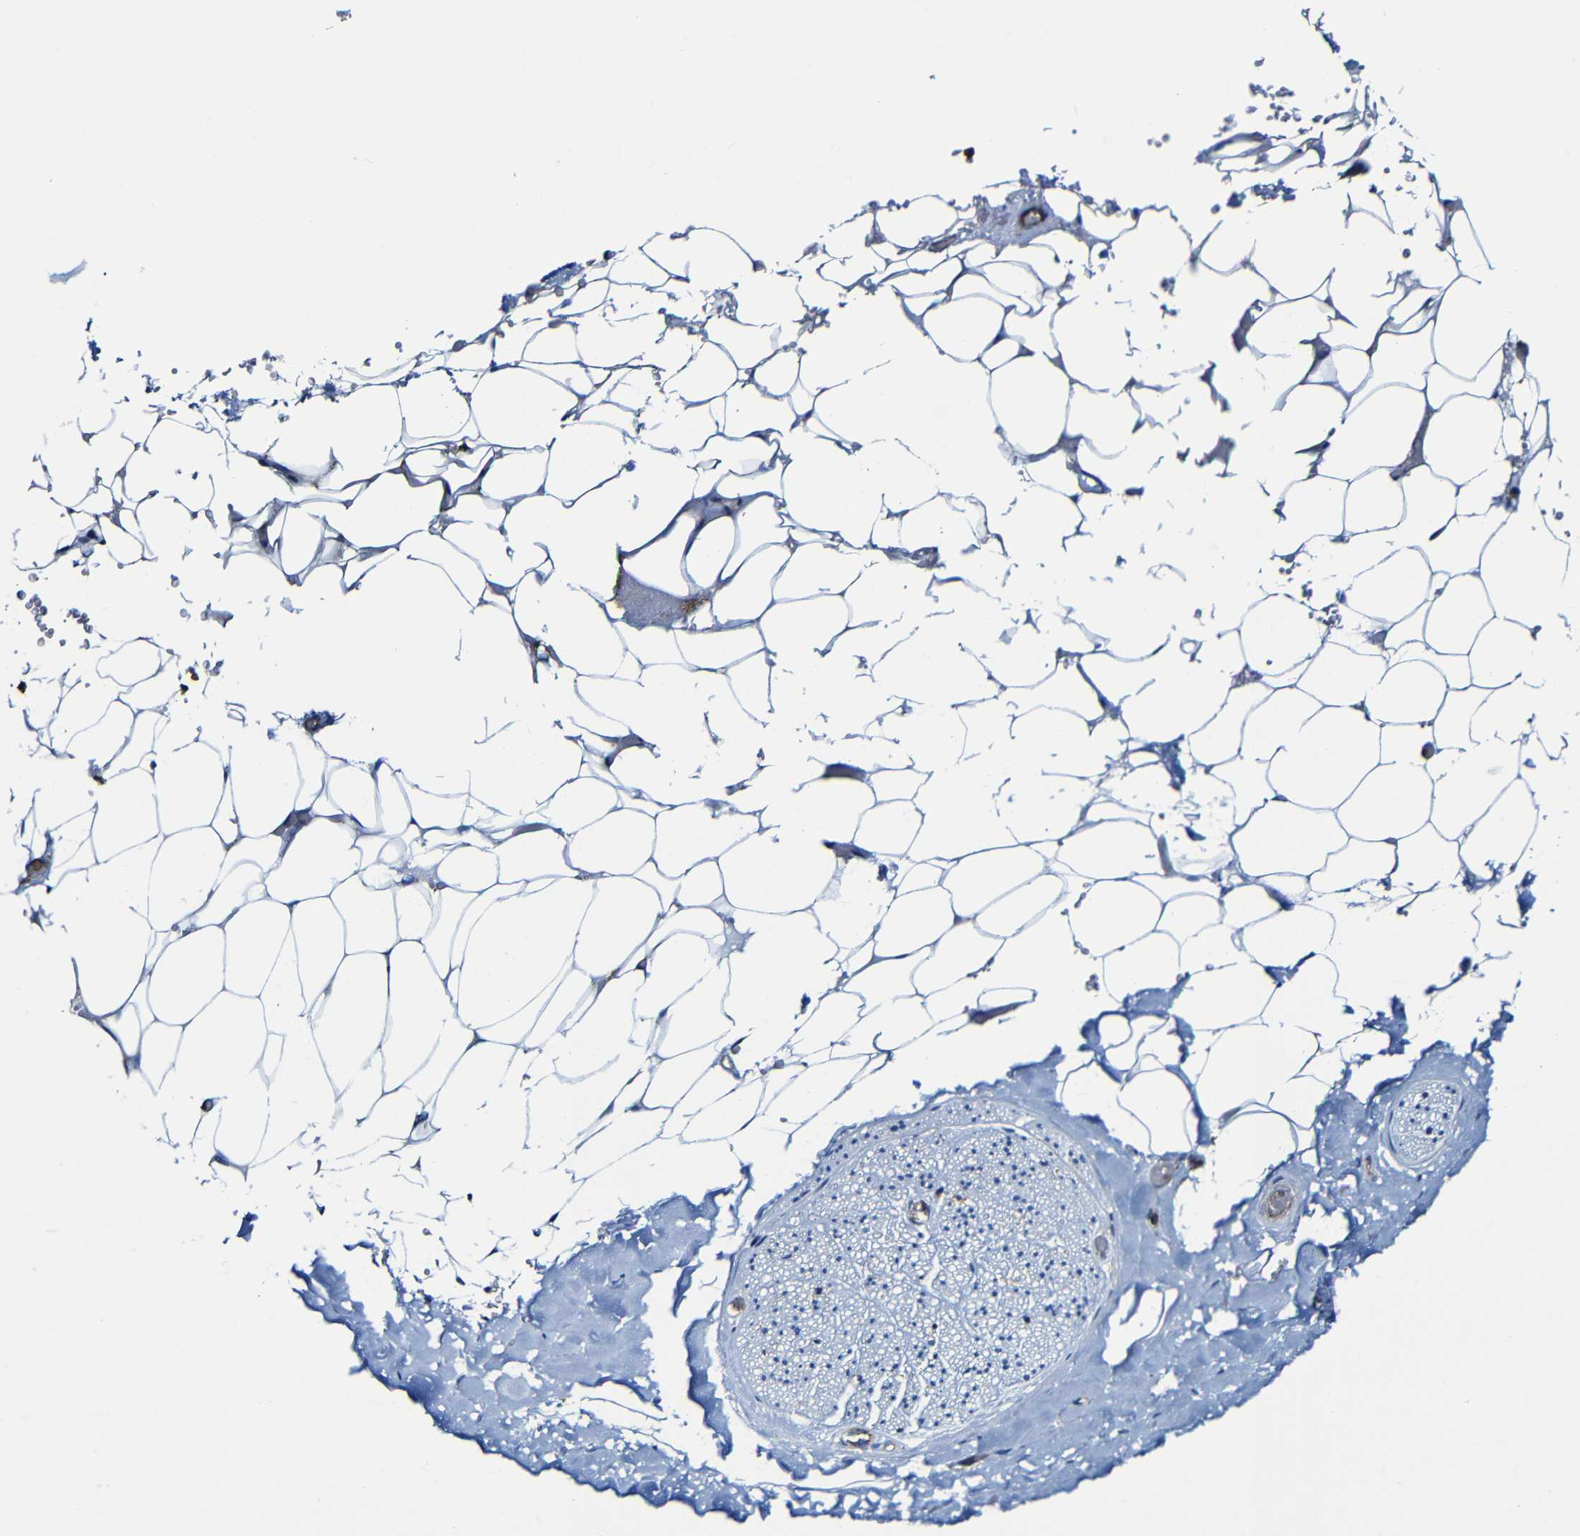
{"staining": {"intensity": "negative", "quantity": "none", "location": "none"}, "tissue": "adipose tissue", "cell_type": "Adipocytes", "image_type": "normal", "snomed": [{"axis": "morphology", "description": "Normal tissue, NOS"}, {"axis": "topography", "description": "Peripheral nerve tissue"}], "caption": "High power microscopy histopathology image of an immunohistochemistry micrograph of benign adipose tissue, revealing no significant staining in adipocytes. (Immunohistochemistry, brightfield microscopy, high magnification).", "gene": "MSN", "patient": {"sex": "male", "age": 70}}